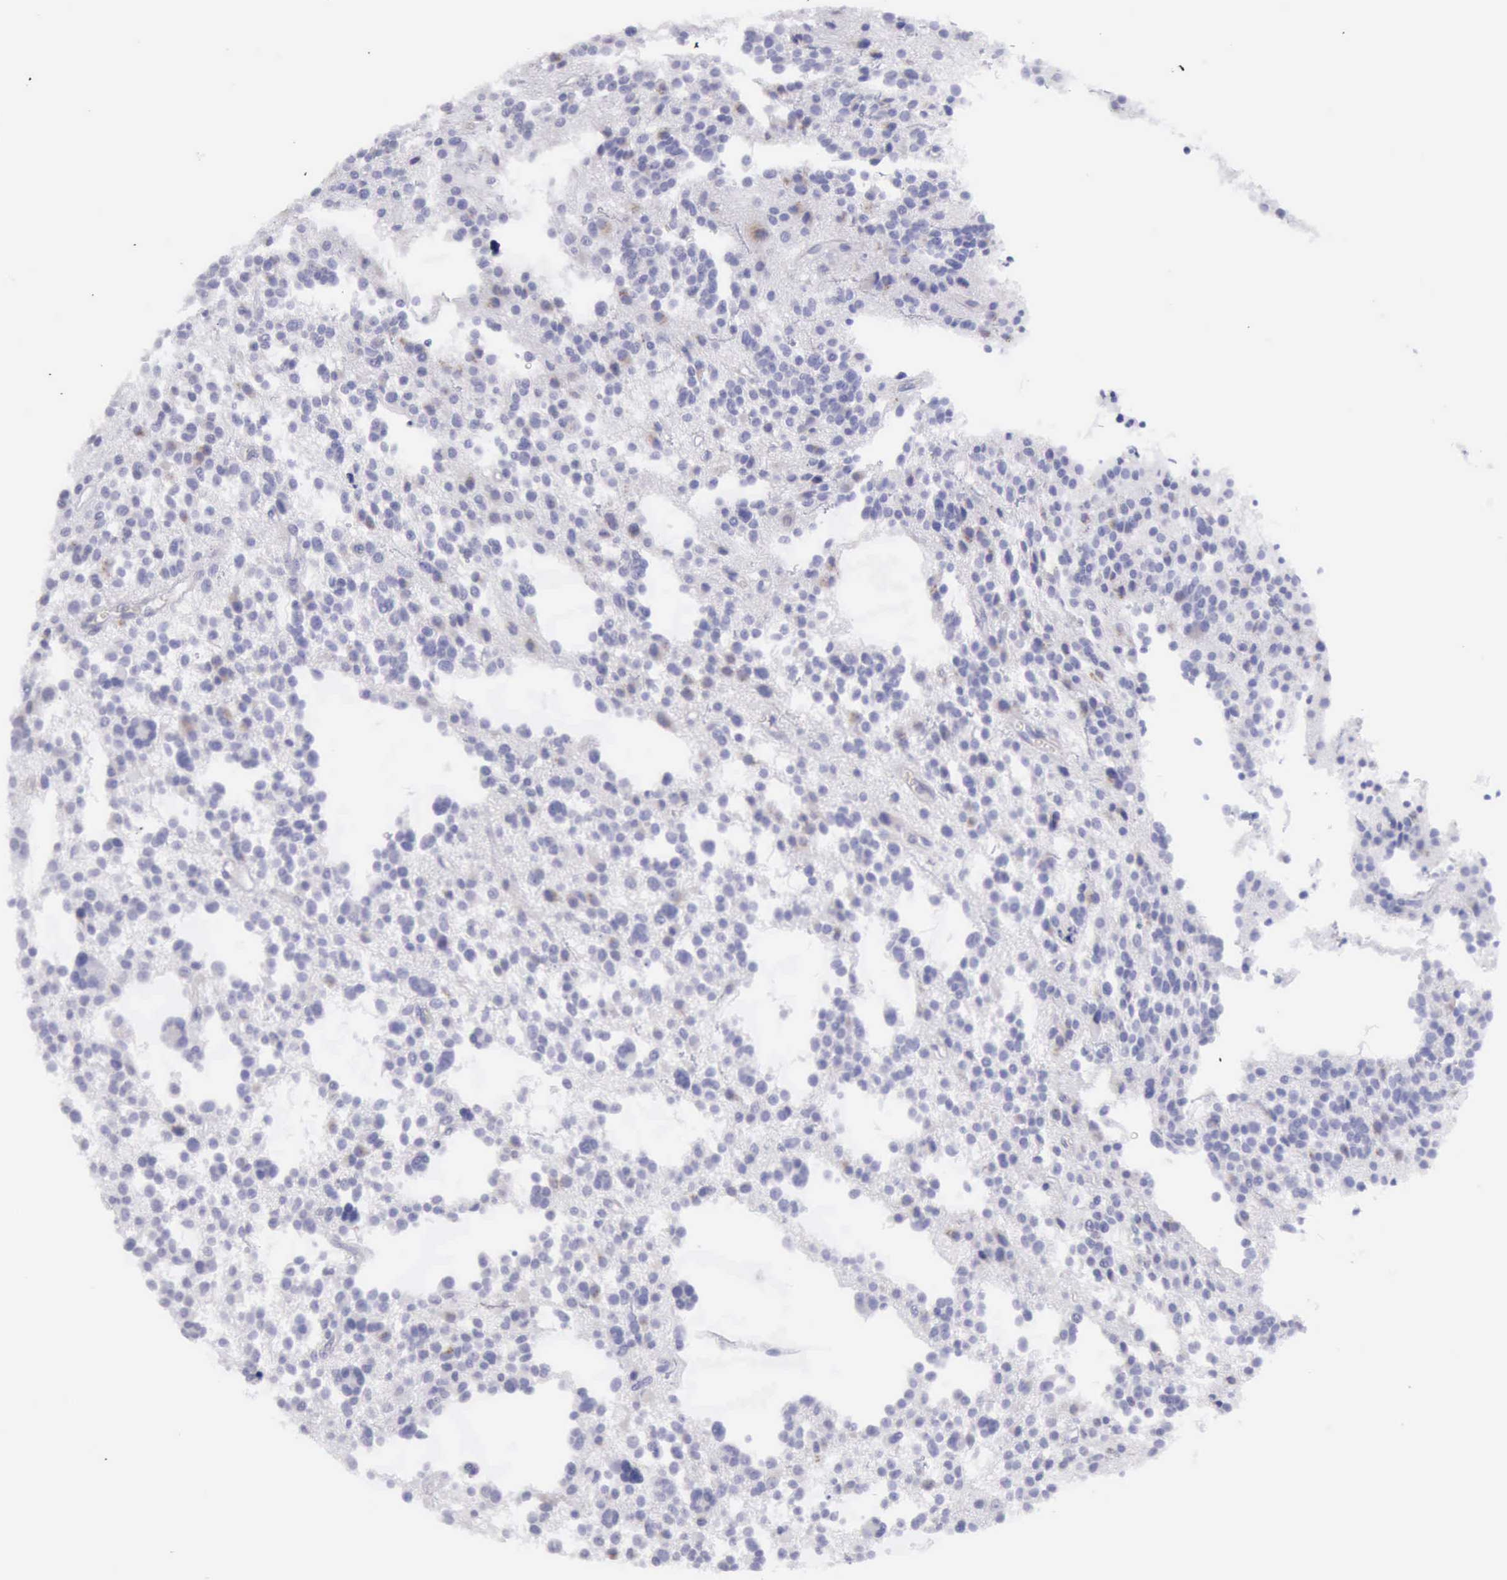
{"staining": {"intensity": "negative", "quantity": "none", "location": "none"}, "tissue": "glioma", "cell_type": "Tumor cells", "image_type": "cancer", "snomed": [{"axis": "morphology", "description": "Glioma, malignant, Low grade"}, {"axis": "topography", "description": "Brain"}], "caption": "Glioma was stained to show a protein in brown. There is no significant positivity in tumor cells.", "gene": "AOC3", "patient": {"sex": "female", "age": 36}}